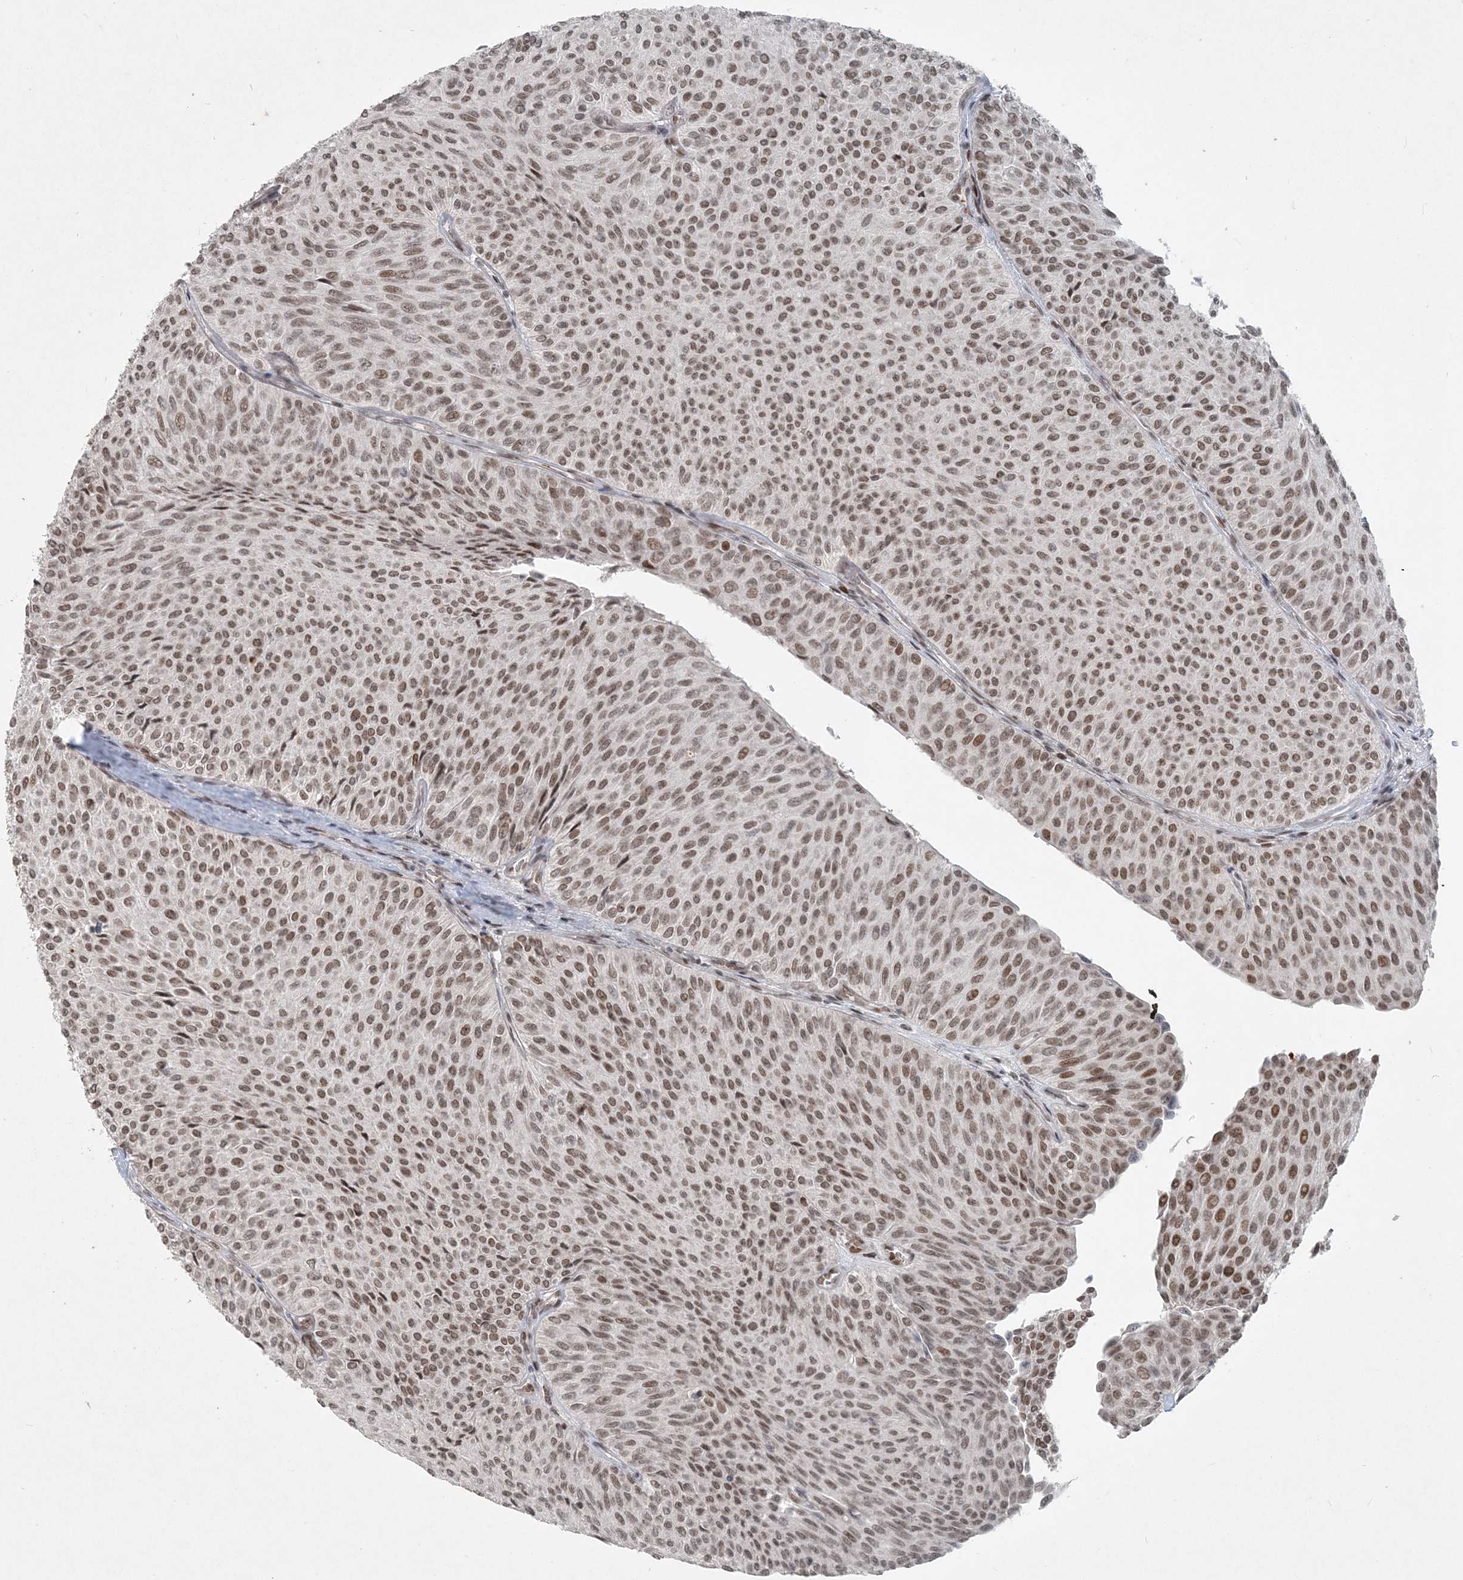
{"staining": {"intensity": "moderate", "quantity": ">75%", "location": "nuclear"}, "tissue": "urothelial cancer", "cell_type": "Tumor cells", "image_type": "cancer", "snomed": [{"axis": "morphology", "description": "Urothelial carcinoma, Low grade"}, {"axis": "topography", "description": "Urinary bladder"}], "caption": "Protein expression analysis of low-grade urothelial carcinoma displays moderate nuclear positivity in approximately >75% of tumor cells. The protein is stained brown, and the nuclei are stained in blue (DAB IHC with brightfield microscopy, high magnification).", "gene": "BAZ1B", "patient": {"sex": "male", "age": 78}}